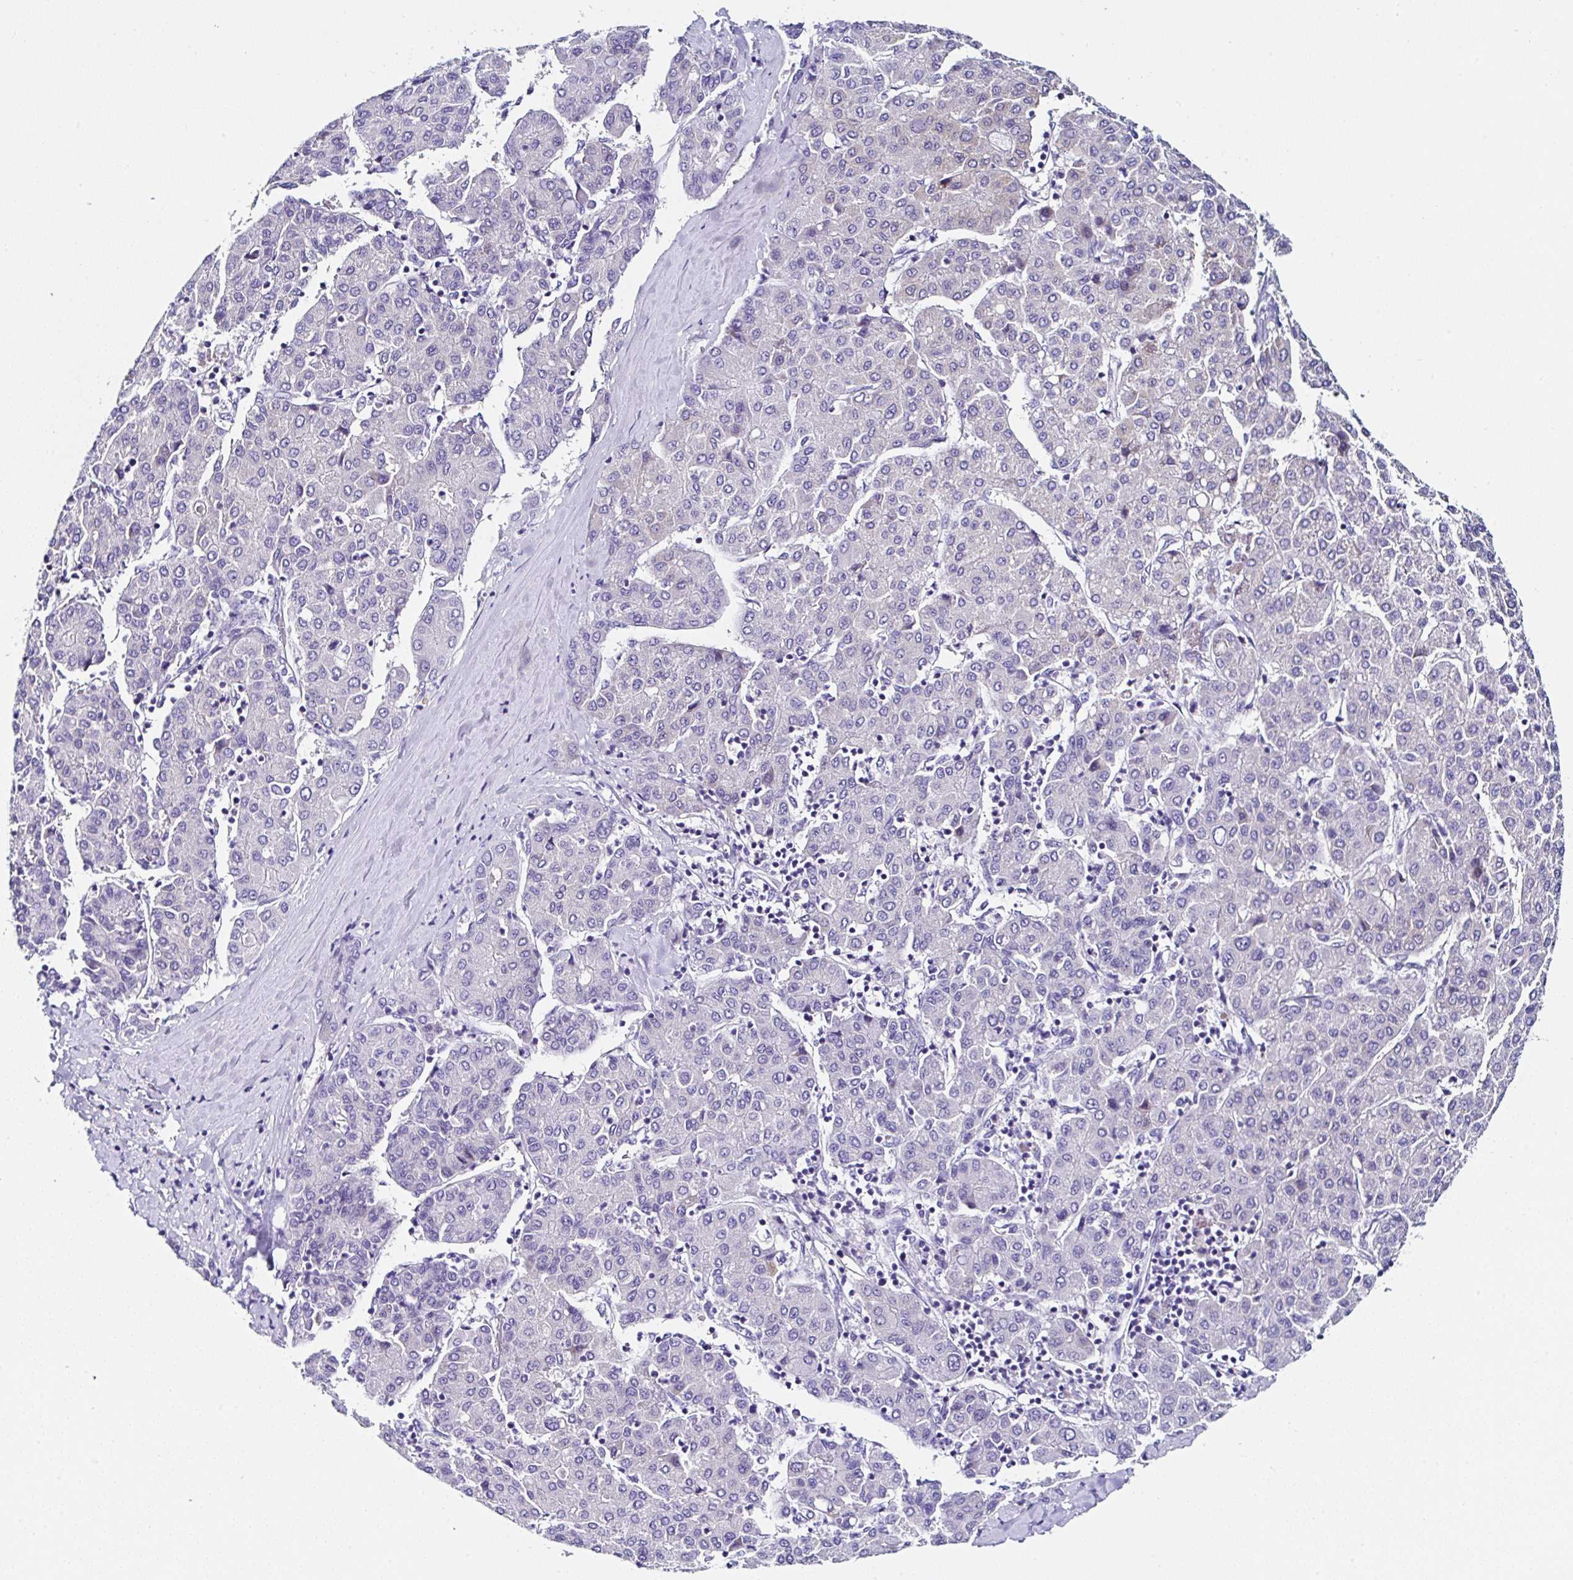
{"staining": {"intensity": "negative", "quantity": "none", "location": "none"}, "tissue": "liver cancer", "cell_type": "Tumor cells", "image_type": "cancer", "snomed": [{"axis": "morphology", "description": "Carcinoma, Hepatocellular, NOS"}, {"axis": "topography", "description": "Liver"}], "caption": "This is a micrograph of immunohistochemistry staining of liver hepatocellular carcinoma, which shows no expression in tumor cells.", "gene": "UGT3A1", "patient": {"sex": "male", "age": 65}}